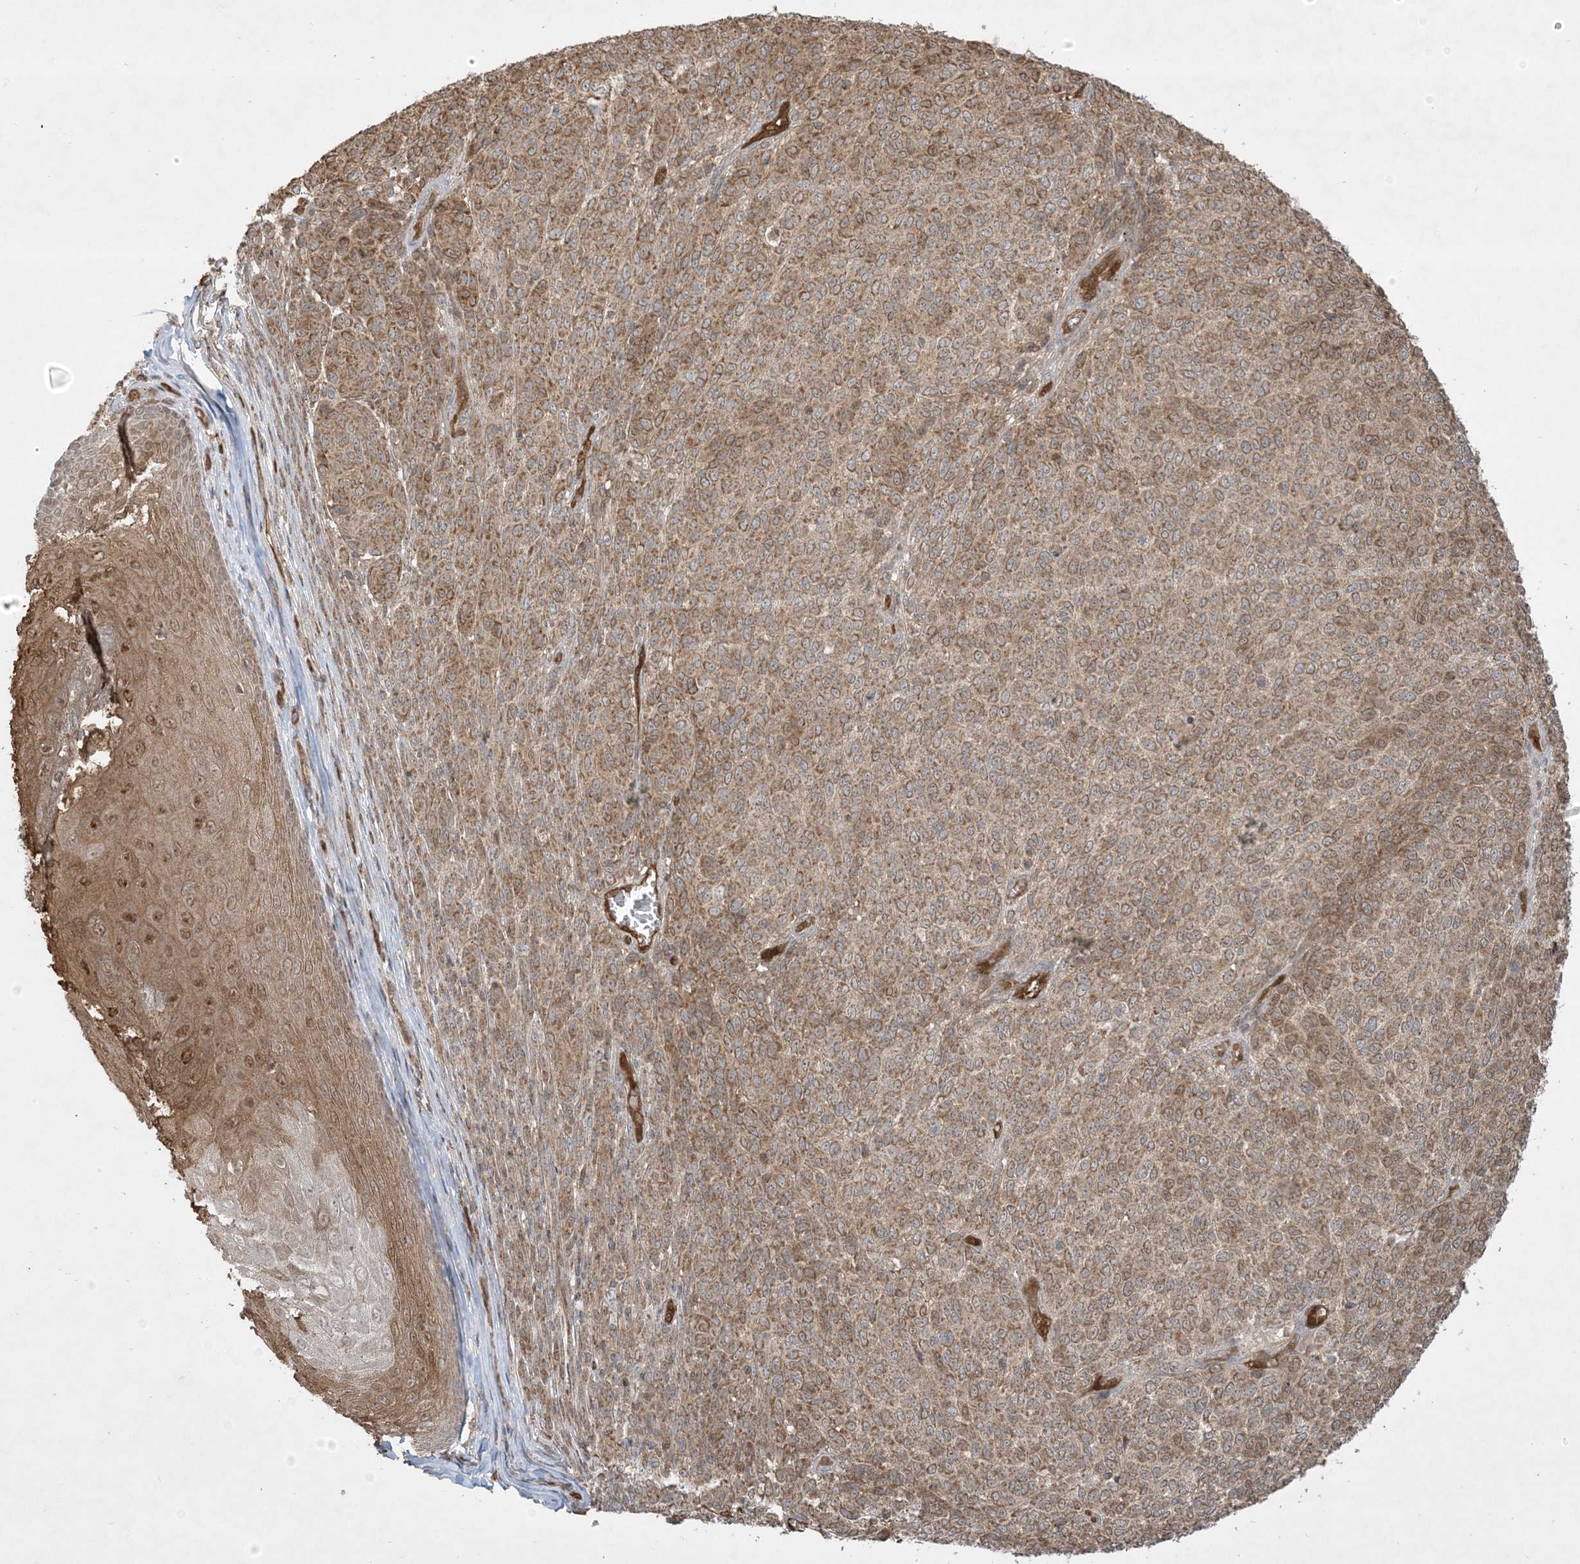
{"staining": {"intensity": "moderate", "quantity": ">75%", "location": "cytoplasmic/membranous"}, "tissue": "melanoma", "cell_type": "Tumor cells", "image_type": "cancer", "snomed": [{"axis": "morphology", "description": "Malignant melanoma, NOS"}, {"axis": "topography", "description": "Skin"}], "caption": "About >75% of tumor cells in melanoma reveal moderate cytoplasmic/membranous protein positivity as visualized by brown immunohistochemical staining.", "gene": "PPM1F", "patient": {"sex": "male", "age": 49}}